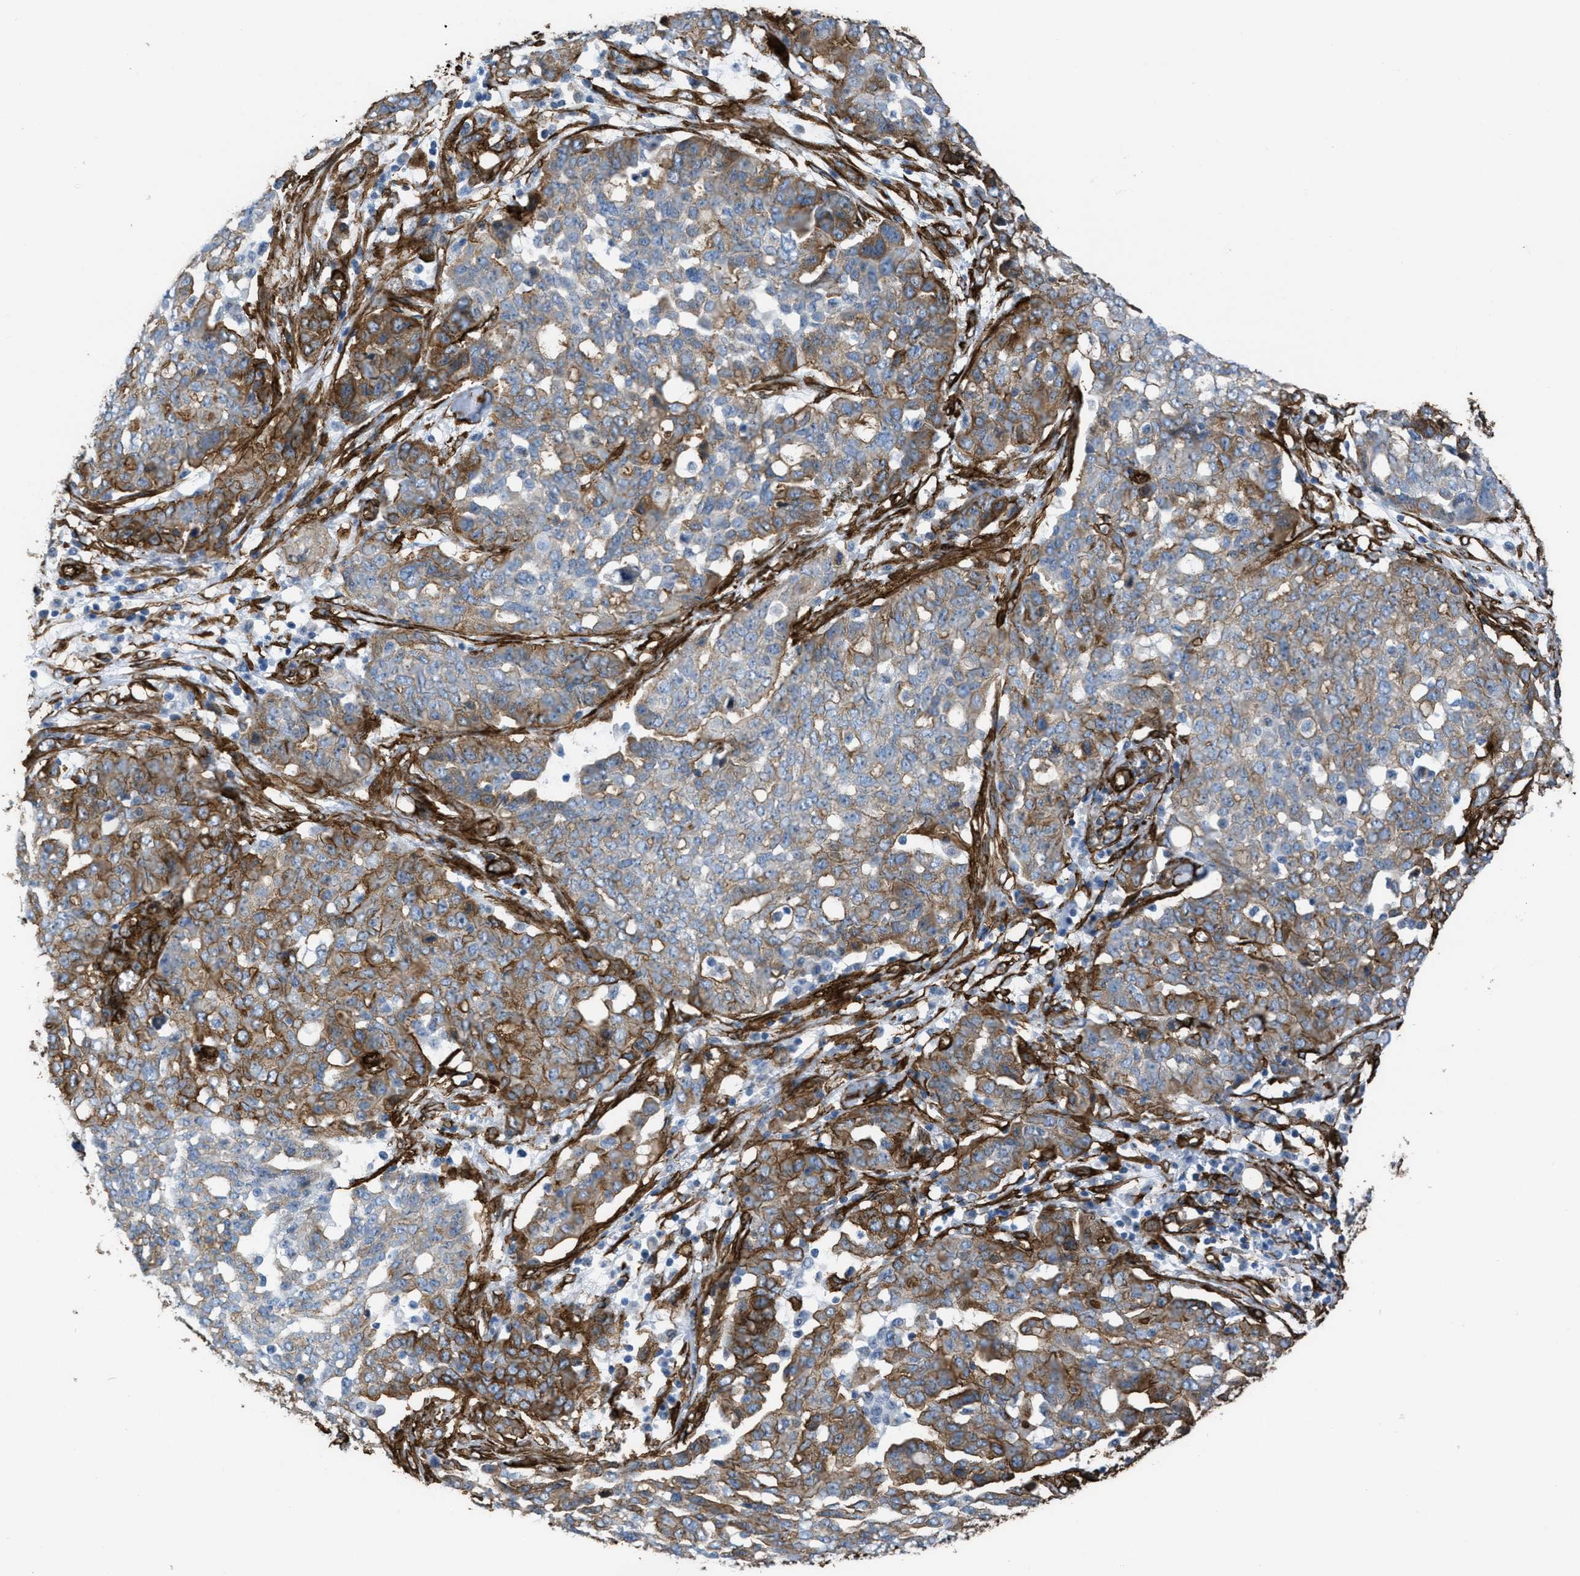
{"staining": {"intensity": "moderate", "quantity": ">75%", "location": "cytoplasmic/membranous"}, "tissue": "ovarian cancer", "cell_type": "Tumor cells", "image_type": "cancer", "snomed": [{"axis": "morphology", "description": "Cystadenocarcinoma, serous, NOS"}, {"axis": "topography", "description": "Soft tissue"}, {"axis": "topography", "description": "Ovary"}], "caption": "A brown stain highlights moderate cytoplasmic/membranous staining of a protein in human ovarian cancer tumor cells.", "gene": "CALD1", "patient": {"sex": "female", "age": 57}}